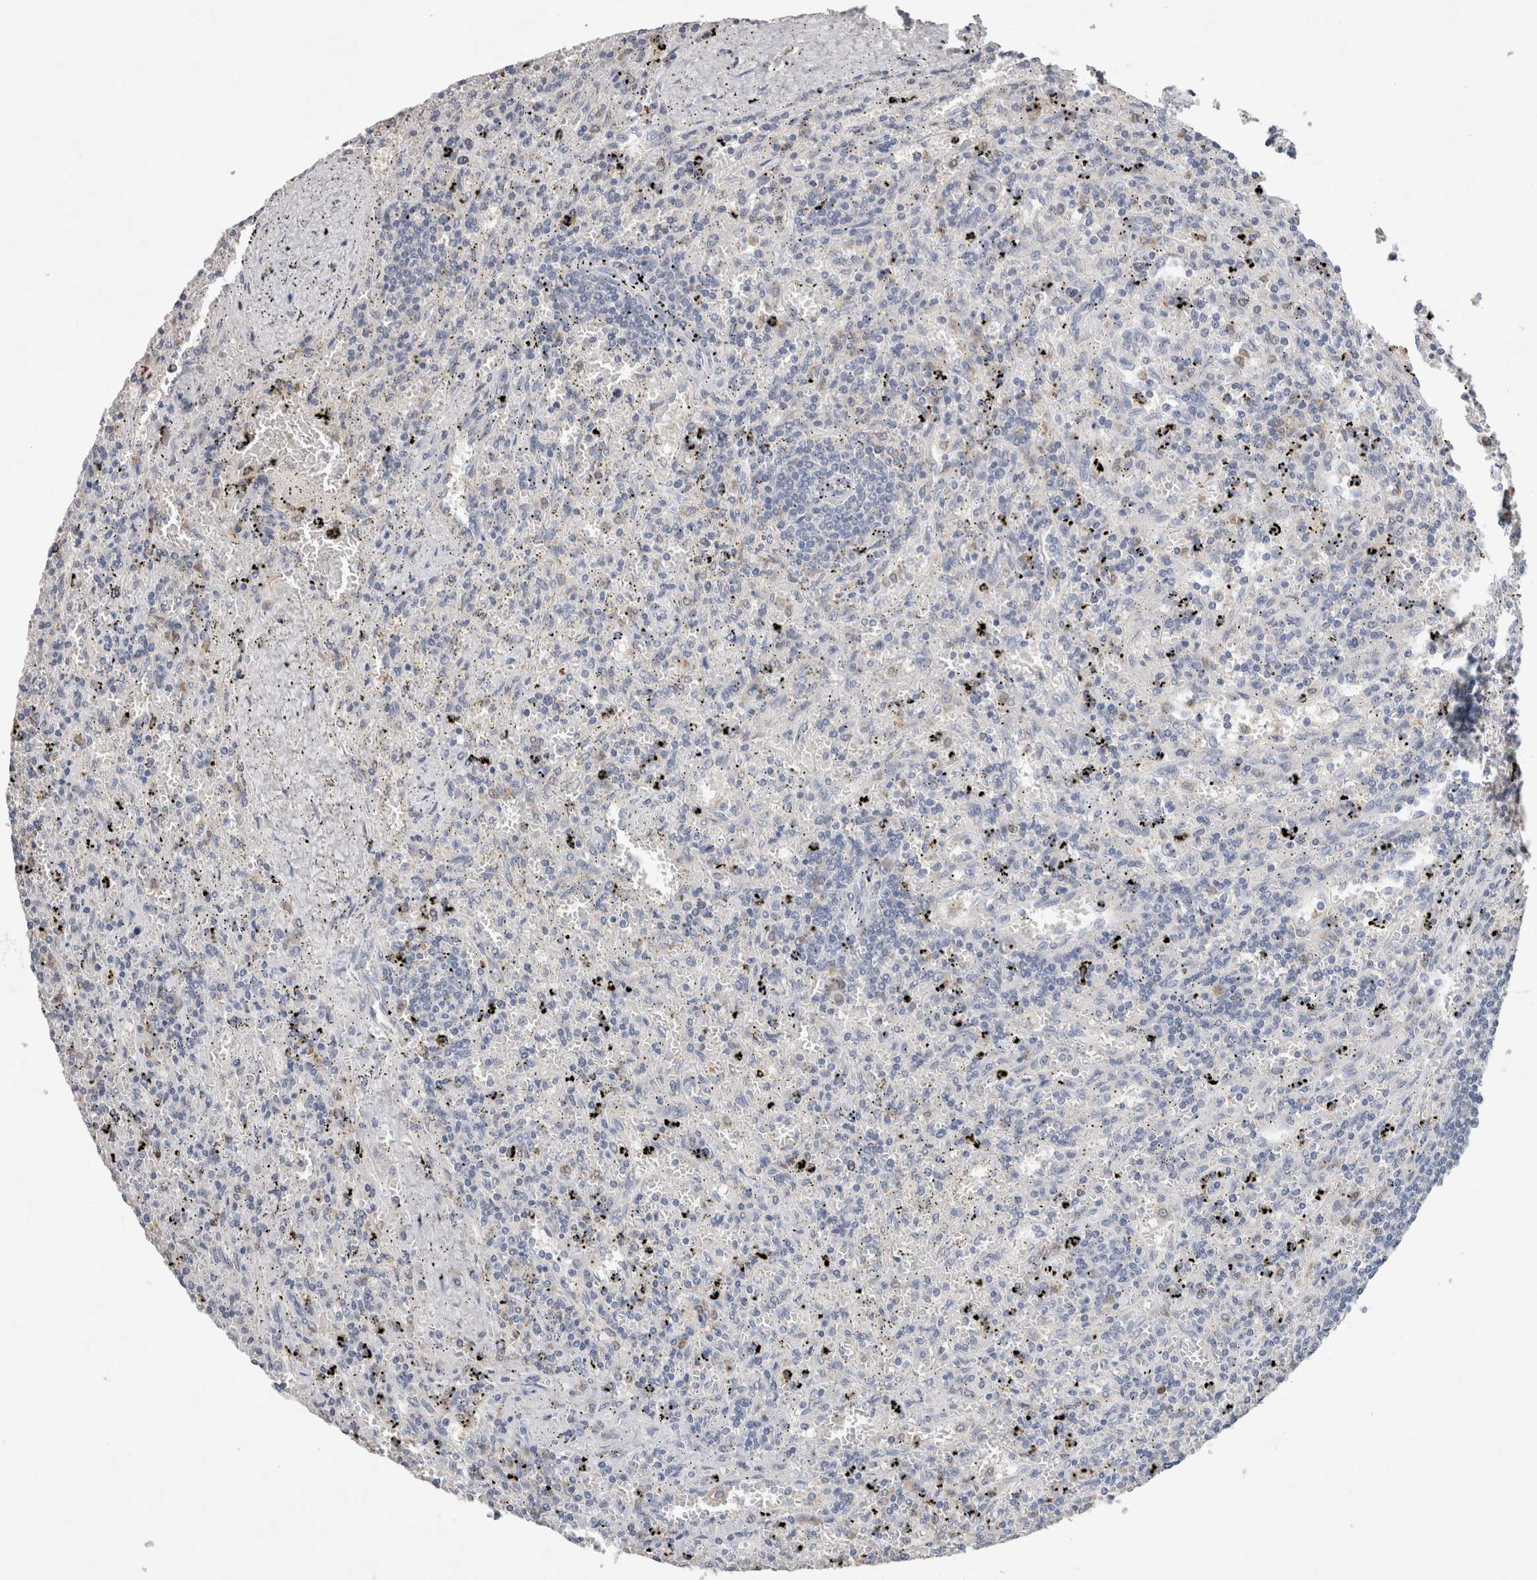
{"staining": {"intensity": "negative", "quantity": "none", "location": "none"}, "tissue": "lymphoma", "cell_type": "Tumor cells", "image_type": "cancer", "snomed": [{"axis": "morphology", "description": "Malignant lymphoma, non-Hodgkin's type, Low grade"}, {"axis": "topography", "description": "Spleen"}], "caption": "Malignant lymphoma, non-Hodgkin's type (low-grade) was stained to show a protein in brown. There is no significant staining in tumor cells.", "gene": "FABP7", "patient": {"sex": "male", "age": 76}}